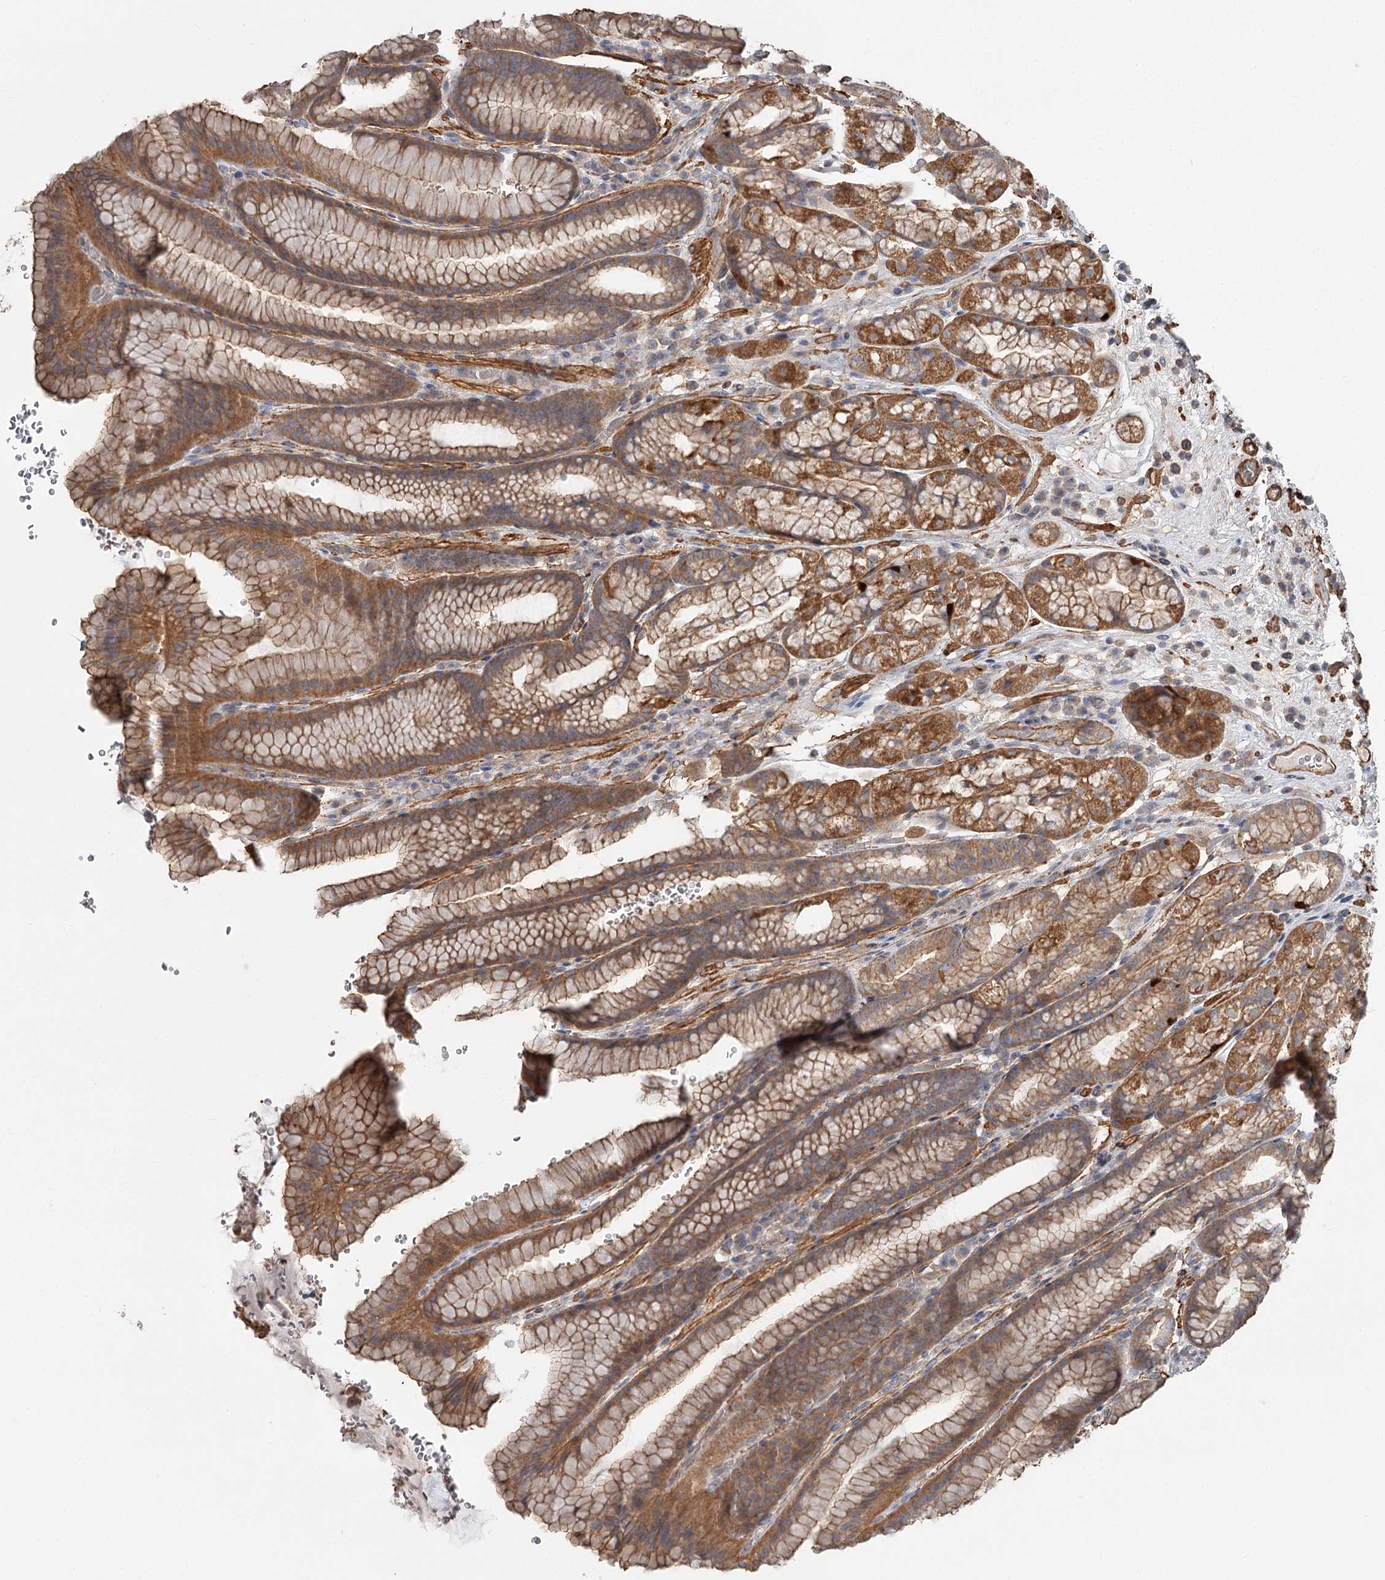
{"staining": {"intensity": "moderate", "quantity": ">75%", "location": "cytoplasmic/membranous"}, "tissue": "stomach", "cell_type": "Glandular cells", "image_type": "normal", "snomed": [{"axis": "morphology", "description": "Normal tissue, NOS"}, {"axis": "morphology", "description": "Adenocarcinoma, NOS"}, {"axis": "topography", "description": "Stomach"}], "caption": "Stomach stained with IHC exhibits moderate cytoplasmic/membranous positivity in about >75% of glandular cells.", "gene": "DHRS9", "patient": {"sex": "male", "age": 57}}